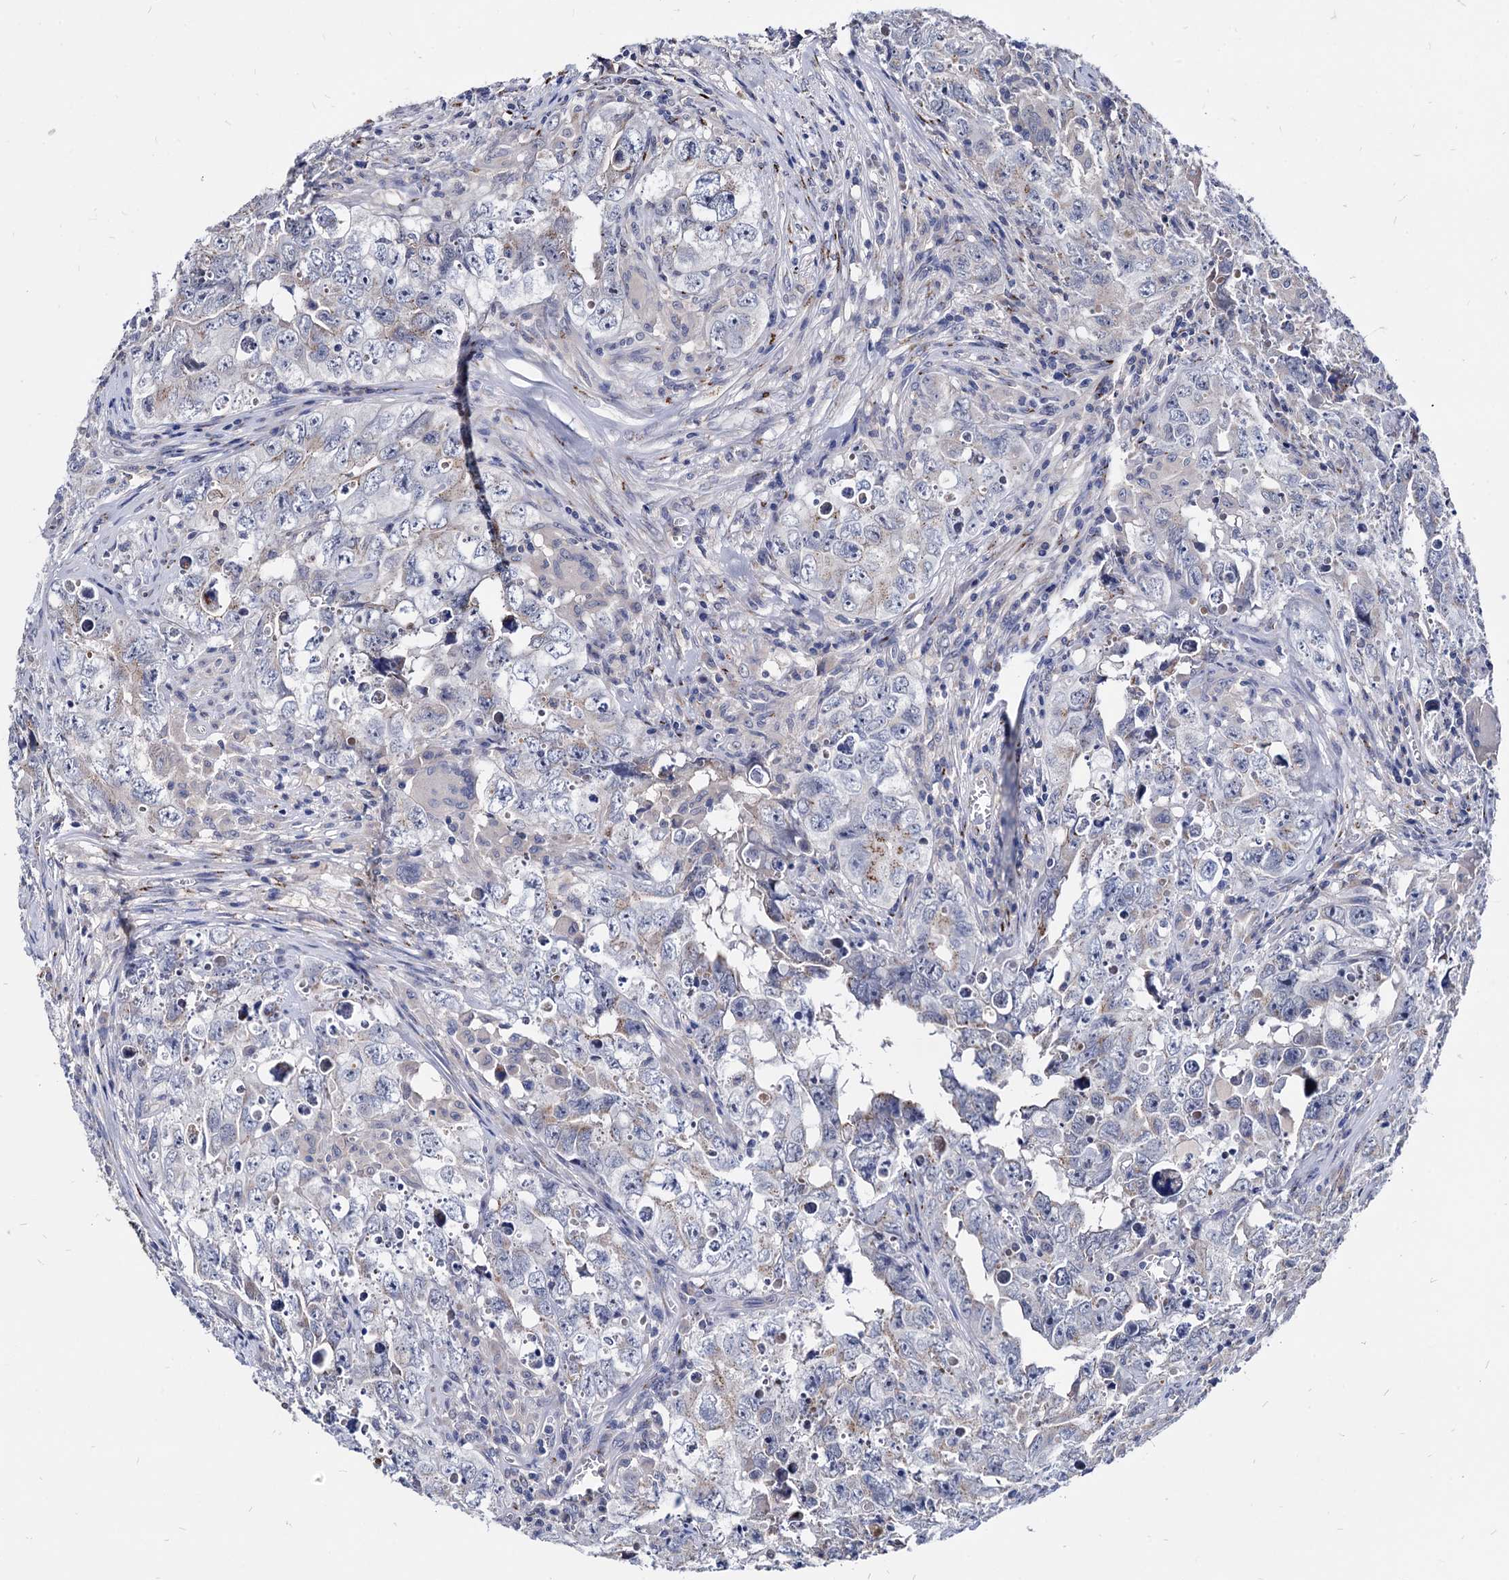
{"staining": {"intensity": "moderate", "quantity": "<25%", "location": "cytoplasmic/membranous"}, "tissue": "testis cancer", "cell_type": "Tumor cells", "image_type": "cancer", "snomed": [{"axis": "morphology", "description": "Seminoma, NOS"}, {"axis": "morphology", "description": "Carcinoma, Embryonal, NOS"}, {"axis": "topography", "description": "Testis"}], "caption": "The micrograph demonstrates staining of seminoma (testis), revealing moderate cytoplasmic/membranous protein expression (brown color) within tumor cells.", "gene": "ESD", "patient": {"sex": "male", "age": 43}}